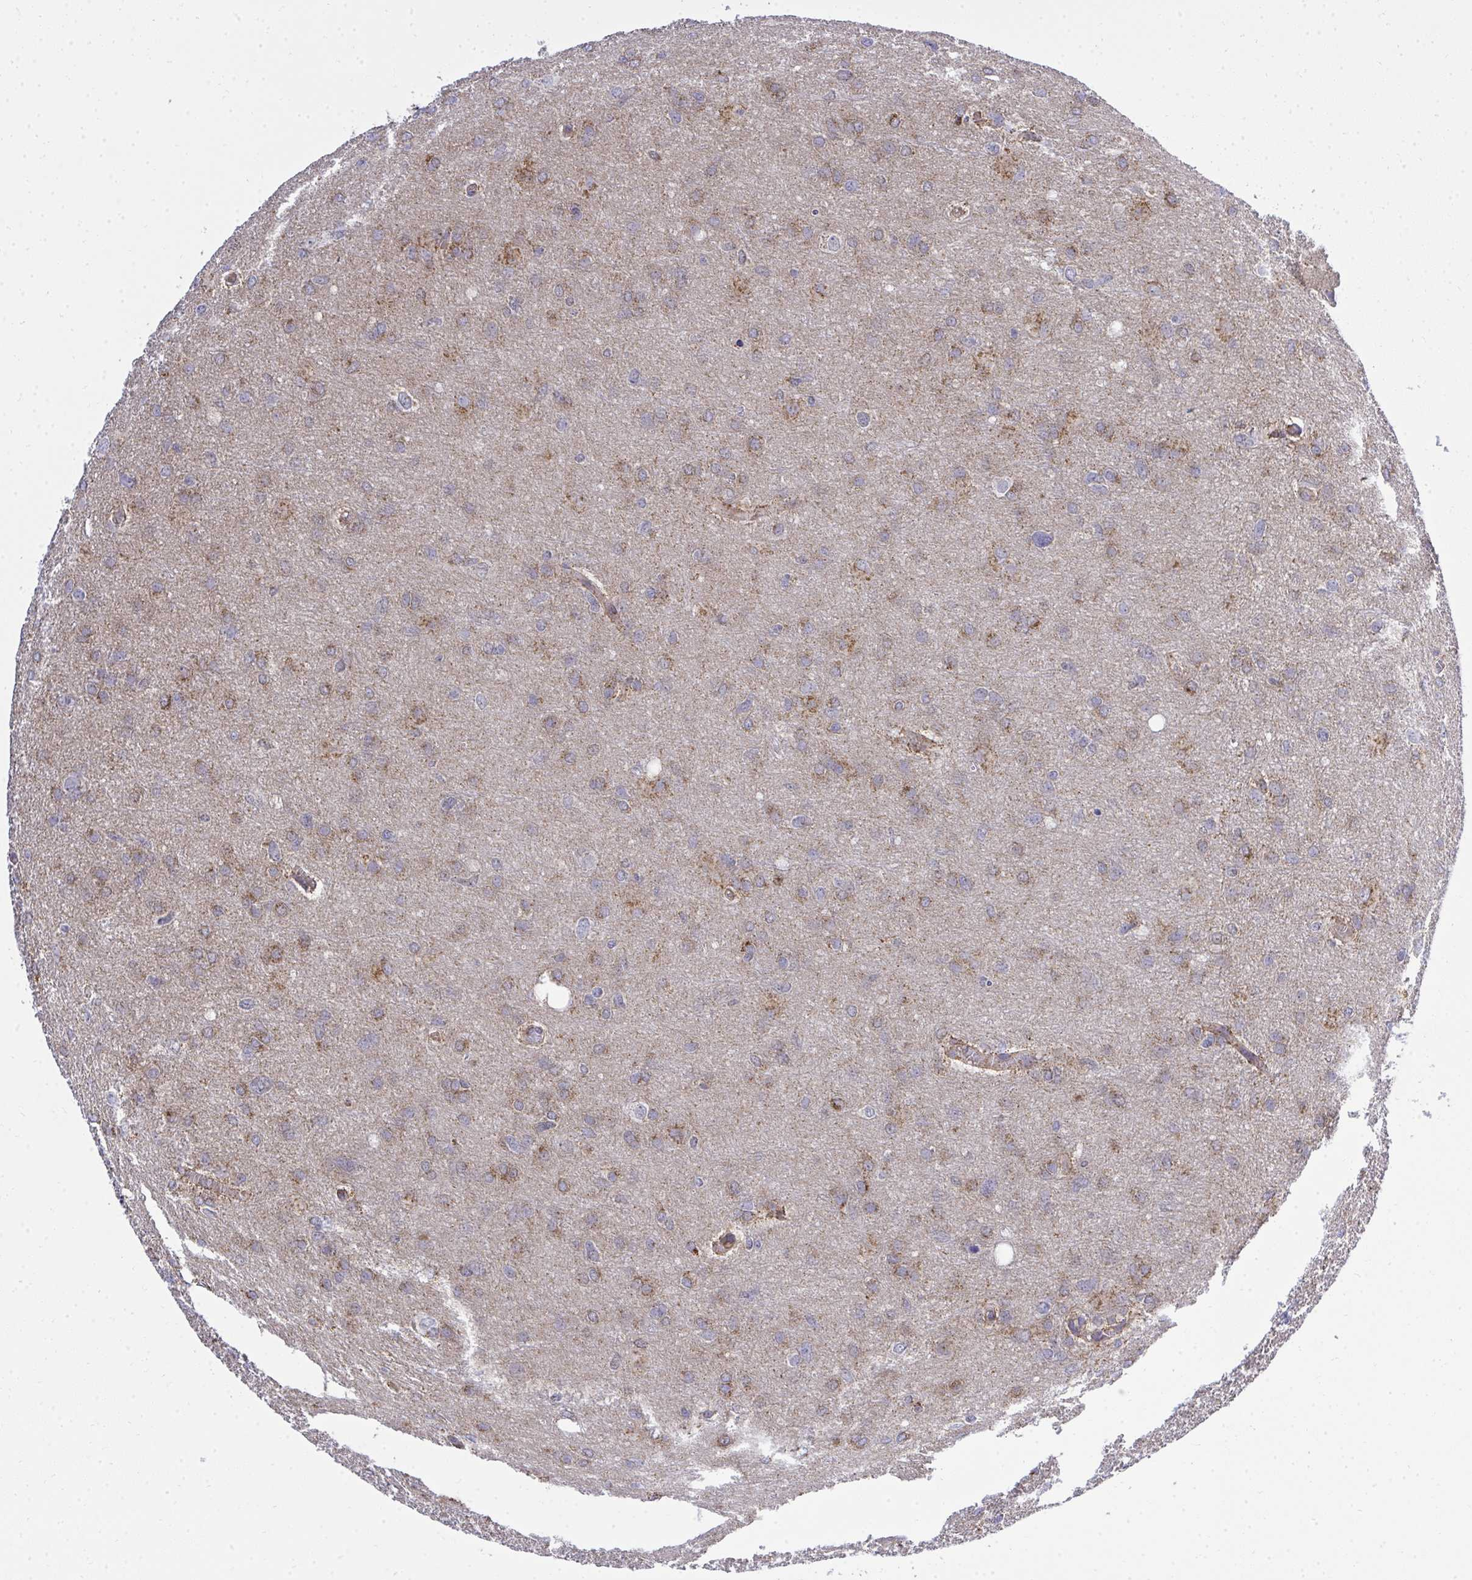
{"staining": {"intensity": "weak", "quantity": "25%-75%", "location": "cytoplasmic/membranous"}, "tissue": "glioma", "cell_type": "Tumor cells", "image_type": "cancer", "snomed": [{"axis": "morphology", "description": "Glioma, malignant, High grade"}, {"axis": "topography", "description": "Brain"}], "caption": "Malignant glioma (high-grade) stained with immunohistochemistry (IHC) shows weak cytoplasmic/membranous expression in approximately 25%-75% of tumor cells.", "gene": "XAF1", "patient": {"sex": "male", "age": 53}}